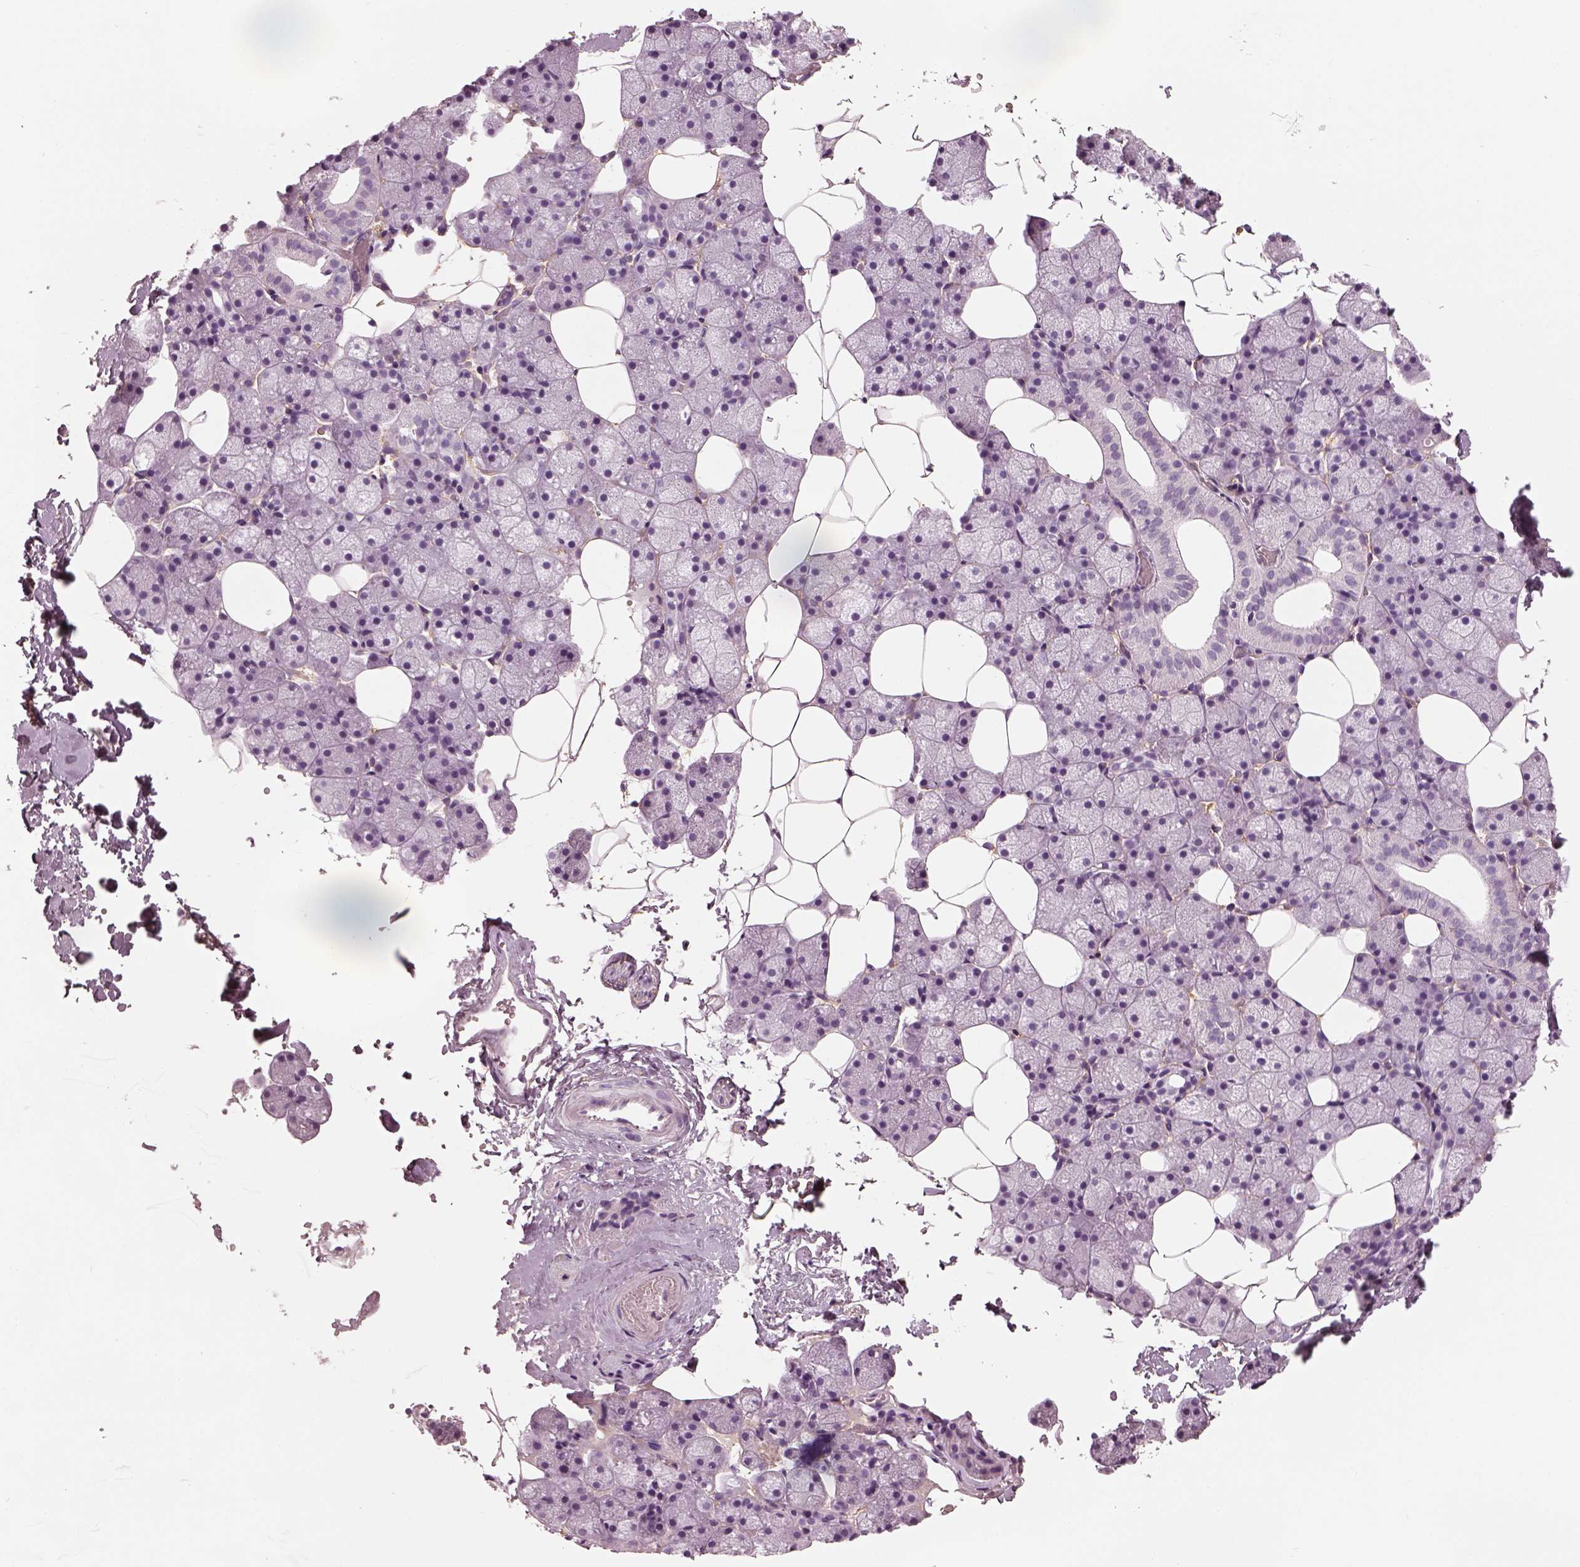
{"staining": {"intensity": "negative", "quantity": "none", "location": "none"}, "tissue": "salivary gland", "cell_type": "Glandular cells", "image_type": "normal", "snomed": [{"axis": "morphology", "description": "Normal tissue, NOS"}, {"axis": "topography", "description": "Salivary gland"}], "caption": "A micrograph of human salivary gland is negative for staining in glandular cells. (Stains: DAB (3,3'-diaminobenzidine) immunohistochemistry (IHC) with hematoxylin counter stain, Microscopy: brightfield microscopy at high magnification).", "gene": "TRIM69", "patient": {"sex": "male", "age": 38}}